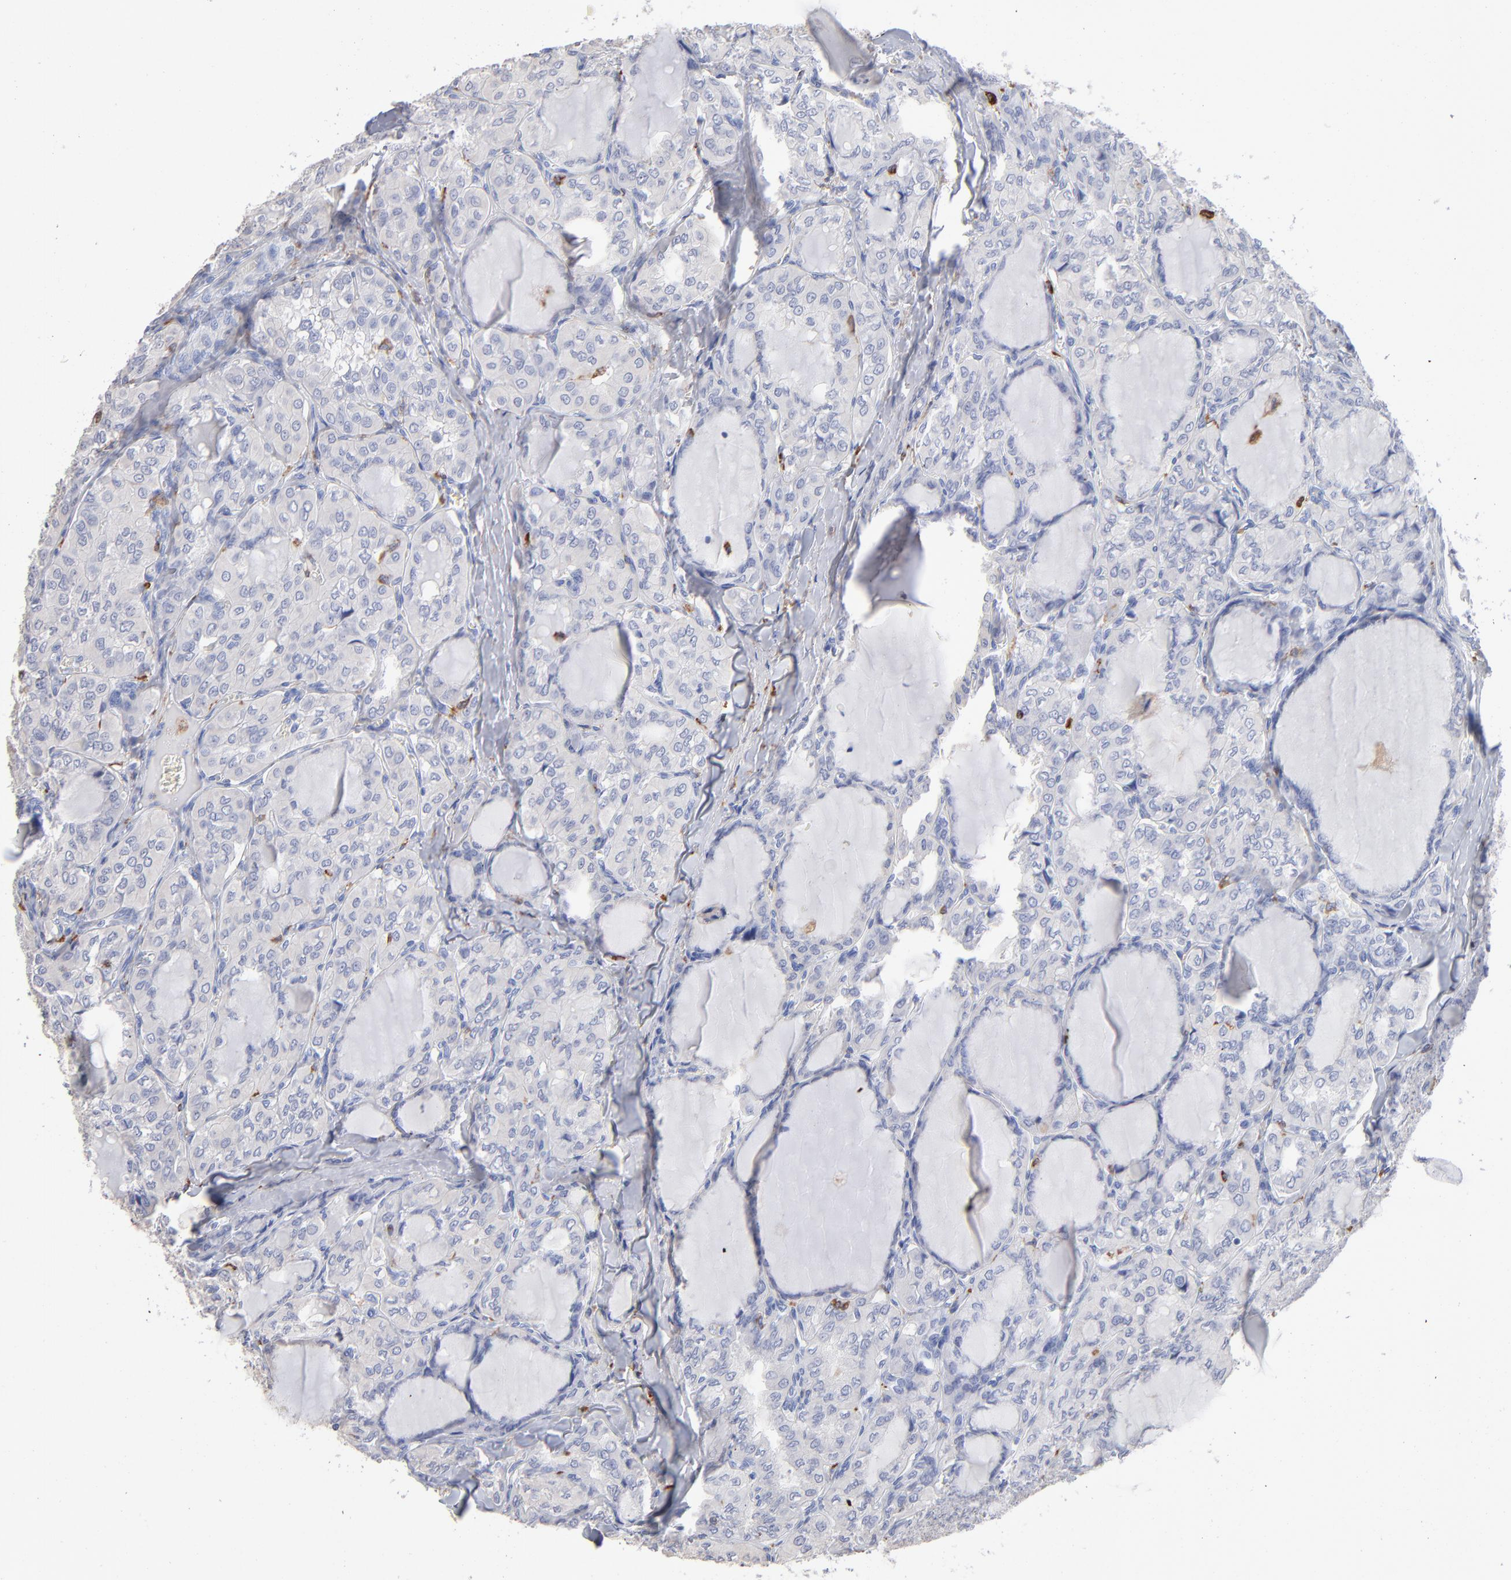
{"staining": {"intensity": "negative", "quantity": "none", "location": "none"}, "tissue": "thyroid cancer", "cell_type": "Tumor cells", "image_type": "cancer", "snomed": [{"axis": "morphology", "description": "Papillary adenocarcinoma, NOS"}, {"axis": "topography", "description": "Thyroid gland"}], "caption": "DAB immunohistochemical staining of thyroid cancer (papillary adenocarcinoma) reveals no significant positivity in tumor cells. (Stains: DAB (3,3'-diaminobenzidine) immunohistochemistry (IHC) with hematoxylin counter stain, Microscopy: brightfield microscopy at high magnification).", "gene": "CD180", "patient": {"sex": "male", "age": 20}}